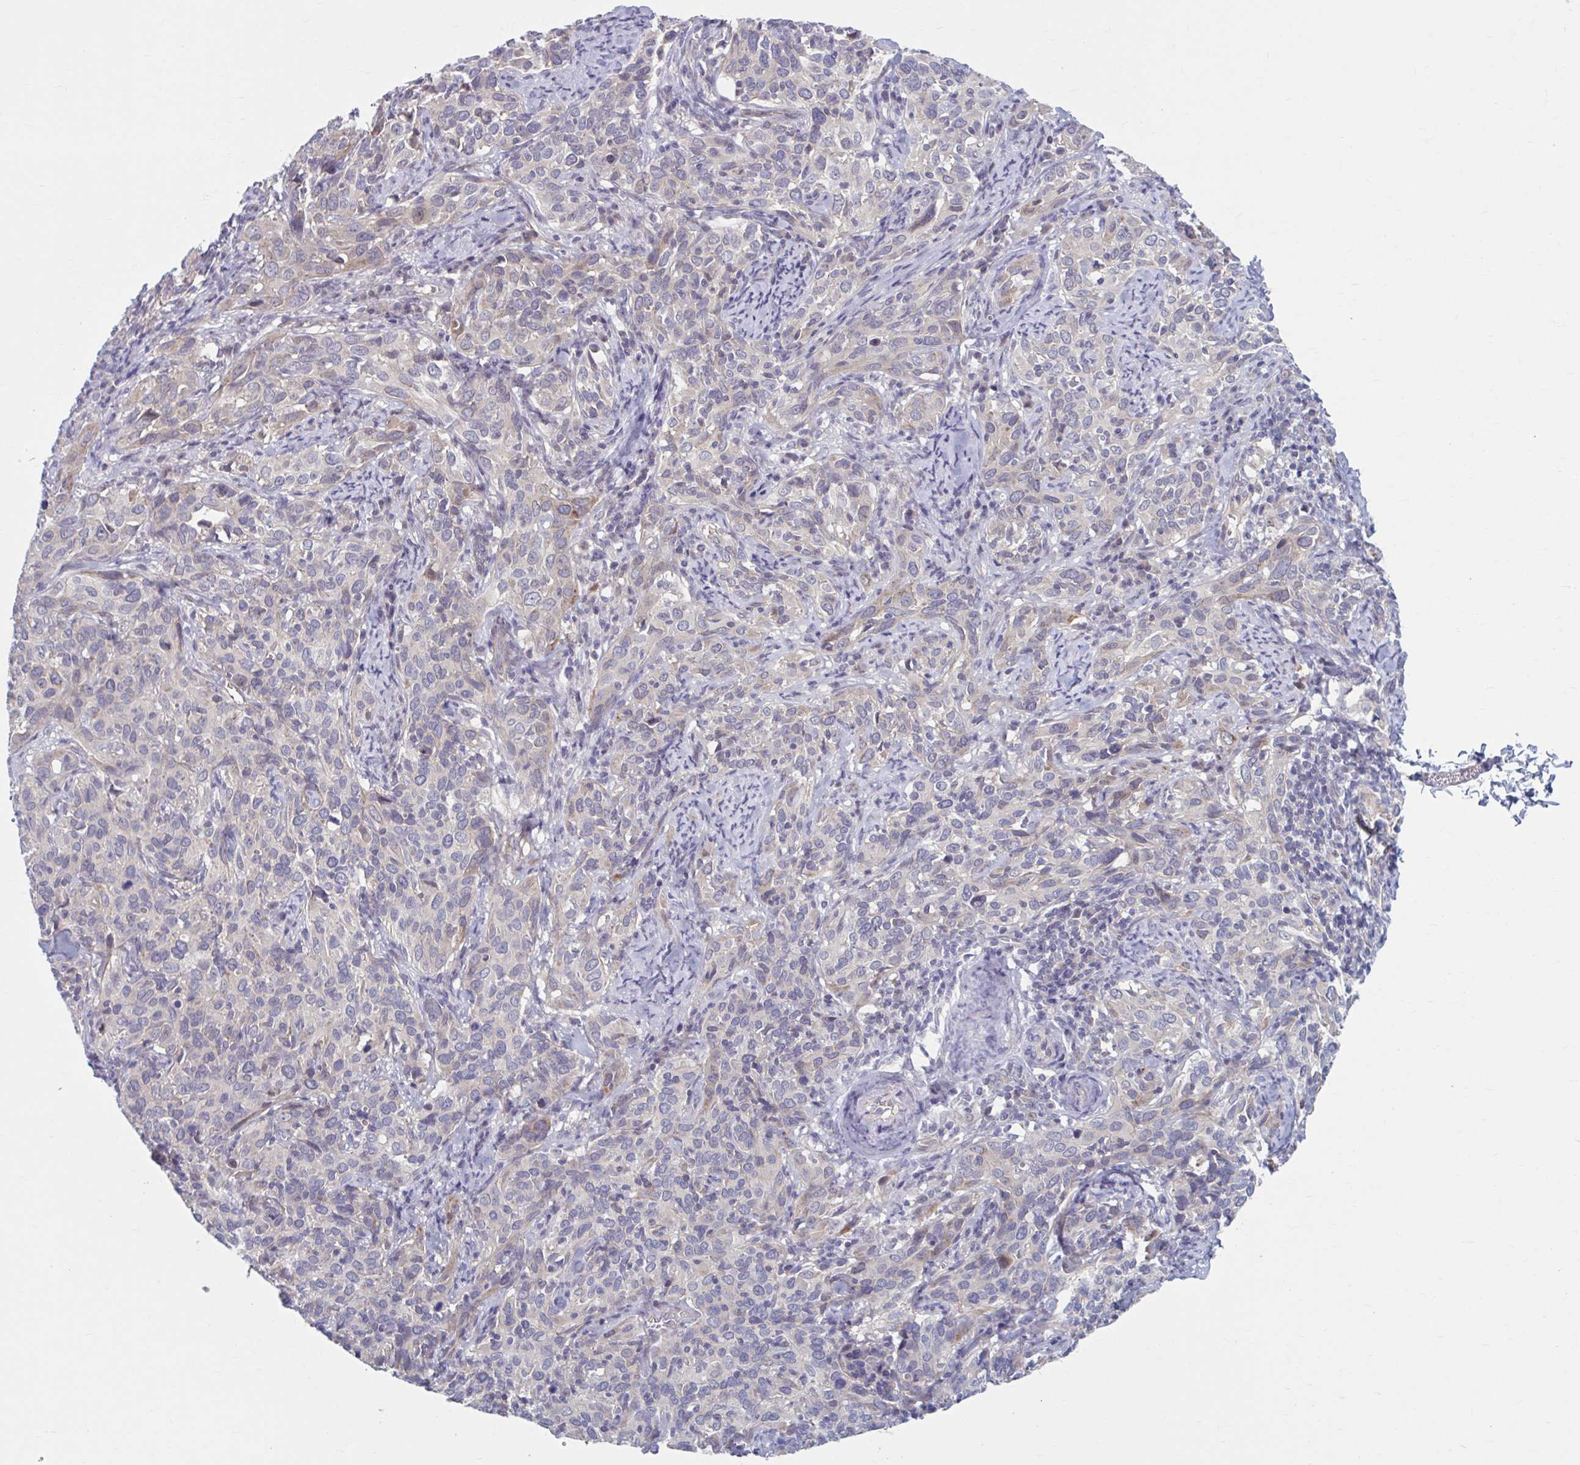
{"staining": {"intensity": "weak", "quantity": "<25%", "location": "cytoplasmic/membranous,nuclear"}, "tissue": "cervical cancer", "cell_type": "Tumor cells", "image_type": "cancer", "snomed": [{"axis": "morphology", "description": "Squamous cell carcinoma, NOS"}, {"axis": "topography", "description": "Cervix"}], "caption": "The micrograph exhibits no significant expression in tumor cells of cervical squamous cell carcinoma.", "gene": "CHST3", "patient": {"sex": "female", "age": 51}}